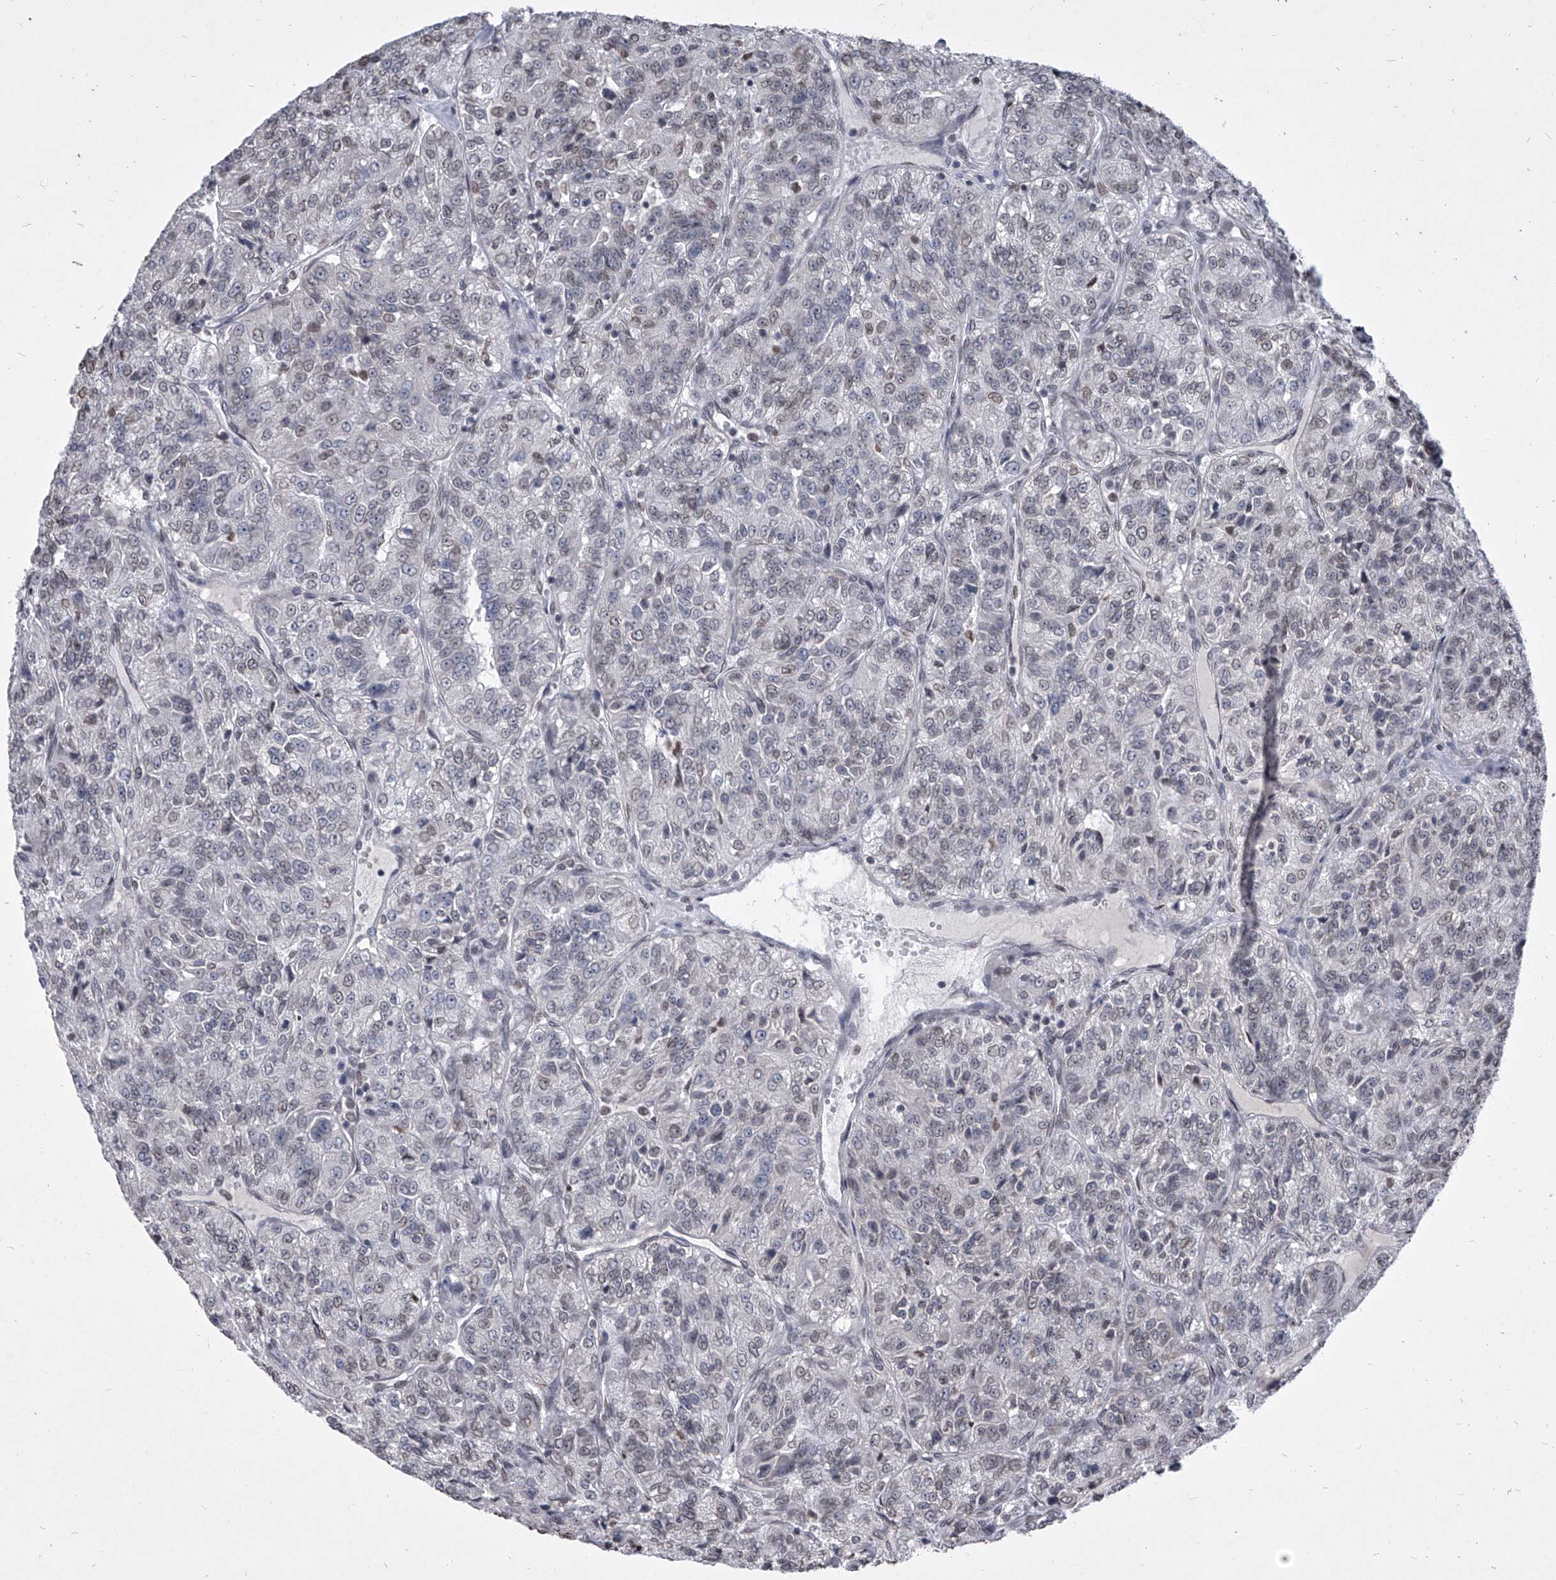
{"staining": {"intensity": "negative", "quantity": "none", "location": "none"}, "tissue": "renal cancer", "cell_type": "Tumor cells", "image_type": "cancer", "snomed": [{"axis": "morphology", "description": "Adenocarcinoma, NOS"}, {"axis": "topography", "description": "Kidney"}], "caption": "There is no significant staining in tumor cells of renal adenocarcinoma.", "gene": "PPIL4", "patient": {"sex": "female", "age": 63}}